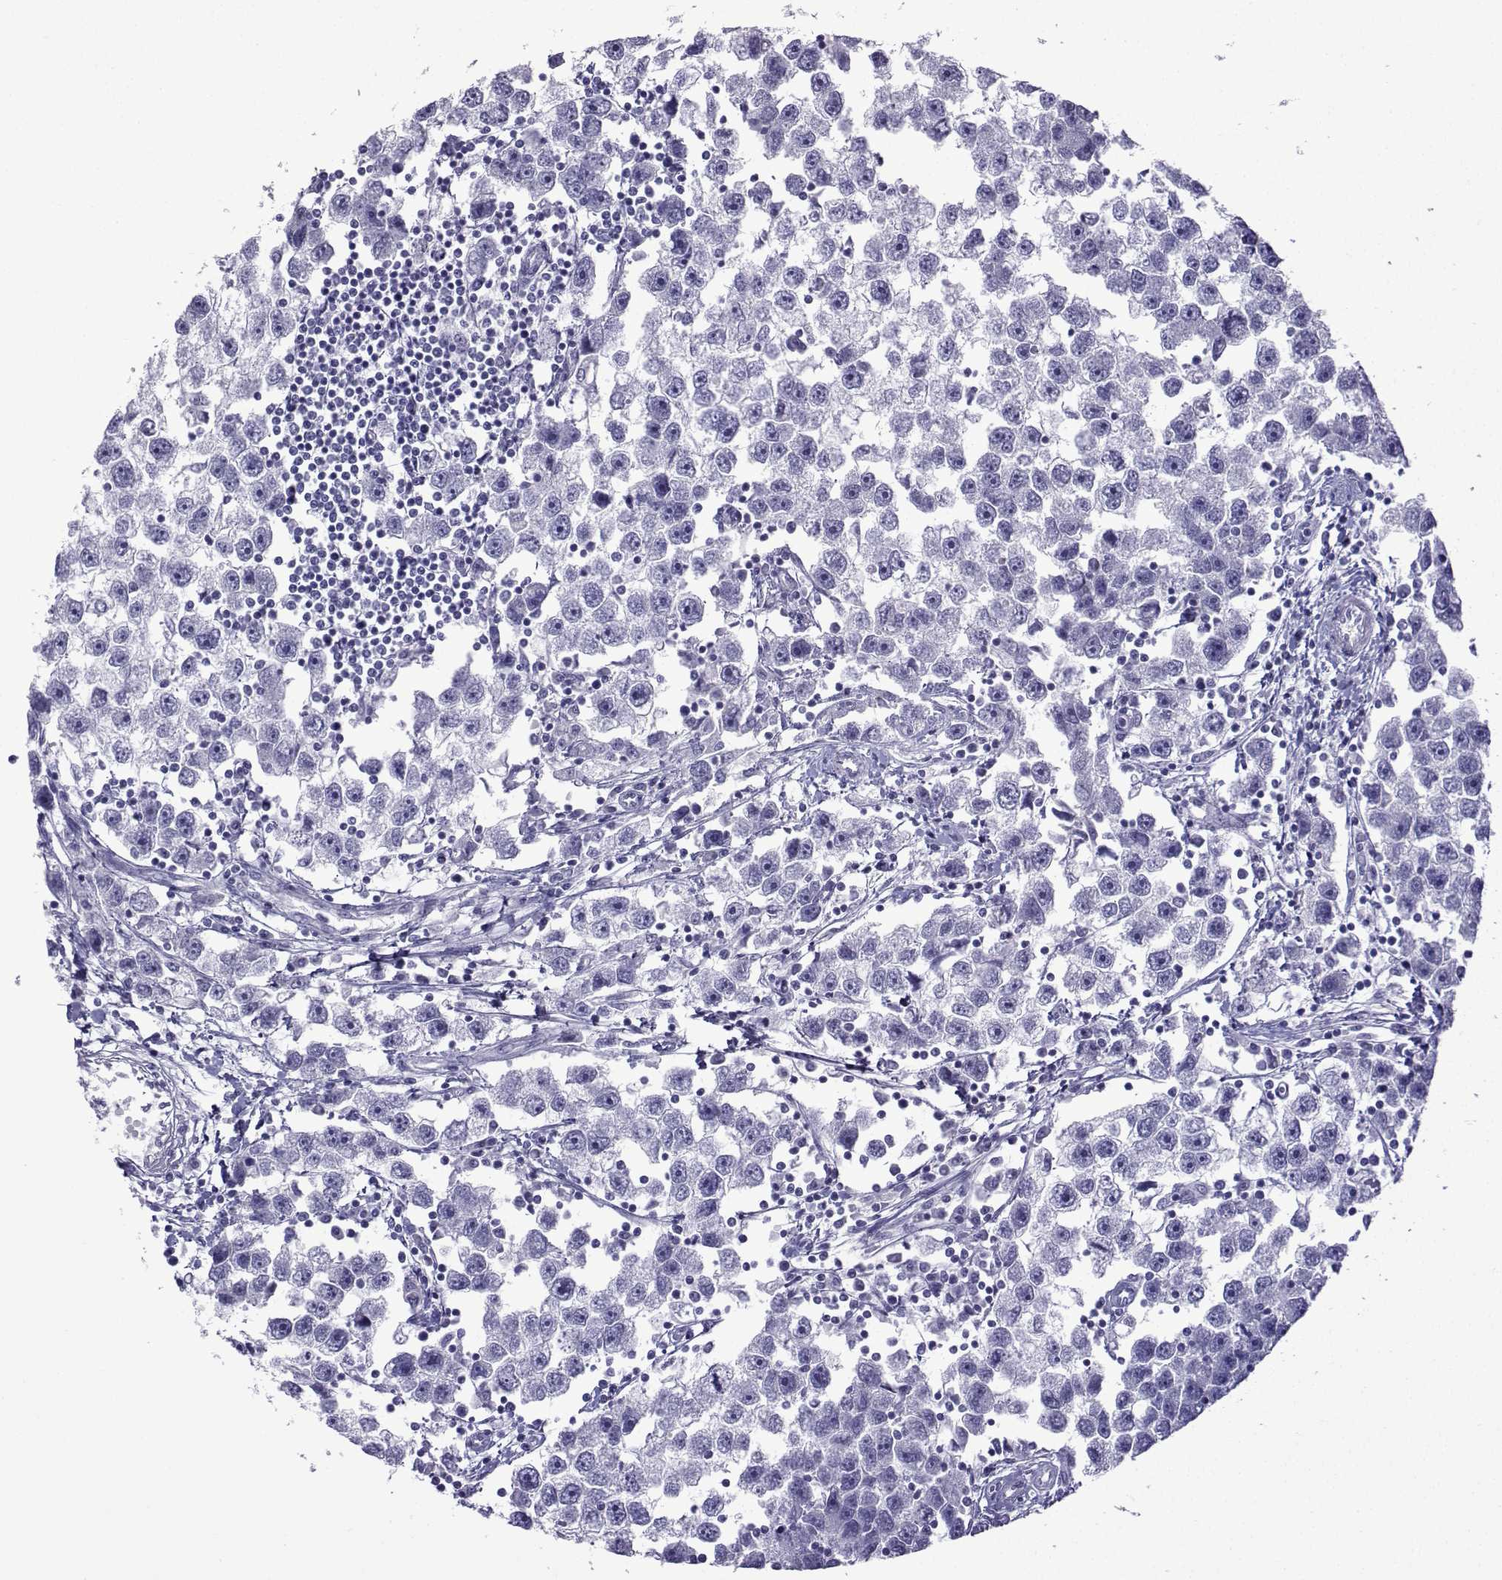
{"staining": {"intensity": "negative", "quantity": "none", "location": "none"}, "tissue": "testis cancer", "cell_type": "Tumor cells", "image_type": "cancer", "snomed": [{"axis": "morphology", "description": "Seminoma, NOS"}, {"axis": "topography", "description": "Testis"}], "caption": "An image of human testis cancer (seminoma) is negative for staining in tumor cells.", "gene": "KCNF1", "patient": {"sex": "male", "age": 30}}